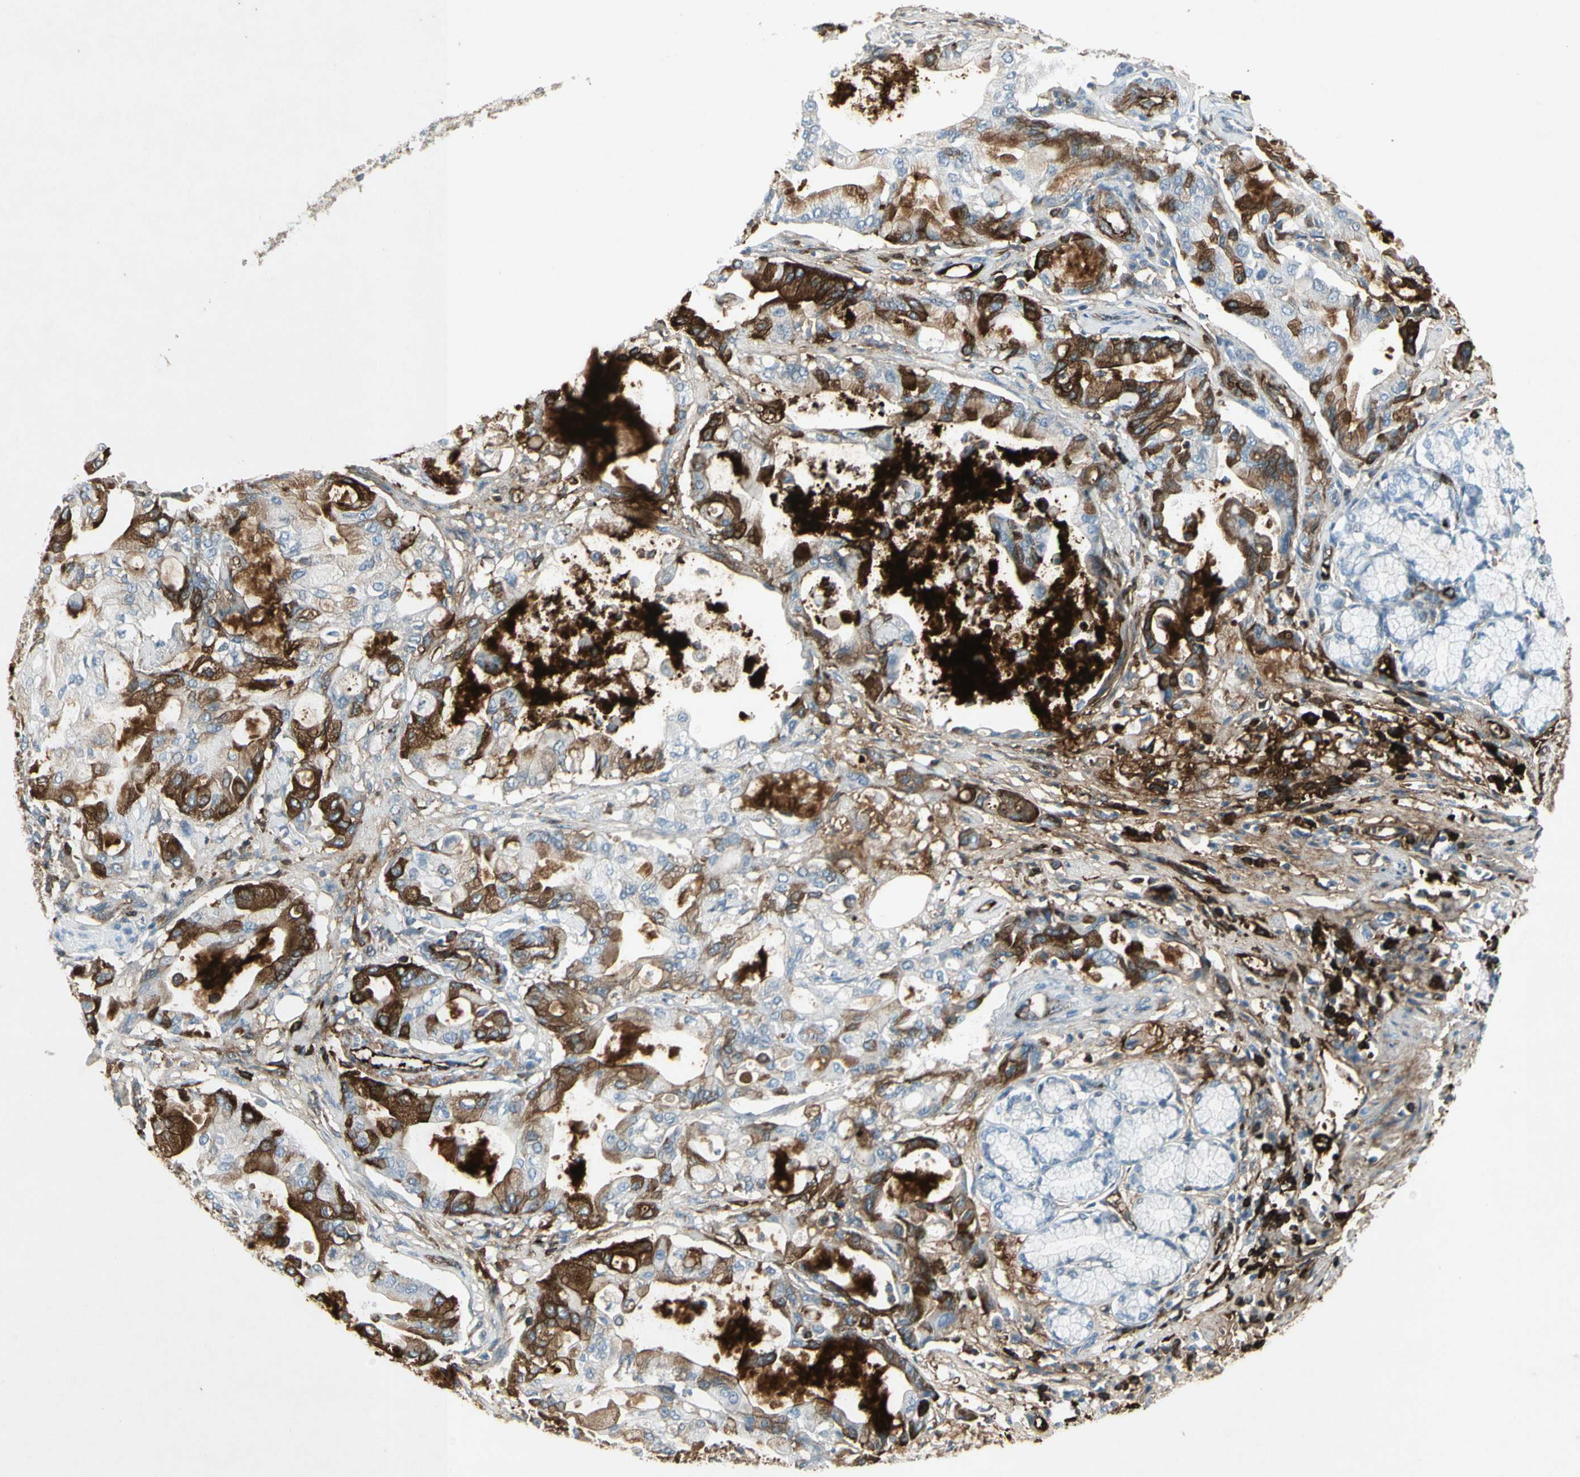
{"staining": {"intensity": "moderate", "quantity": "25%-75%", "location": "cytoplasmic/membranous"}, "tissue": "pancreatic cancer", "cell_type": "Tumor cells", "image_type": "cancer", "snomed": [{"axis": "morphology", "description": "Adenocarcinoma, NOS"}, {"axis": "morphology", "description": "Adenocarcinoma, metastatic, NOS"}, {"axis": "topography", "description": "Lymph node"}, {"axis": "topography", "description": "Pancreas"}, {"axis": "topography", "description": "Duodenum"}], "caption": "Protein staining by IHC displays moderate cytoplasmic/membranous expression in about 25%-75% of tumor cells in pancreatic adenocarcinoma.", "gene": "IGHM", "patient": {"sex": "female", "age": 64}}